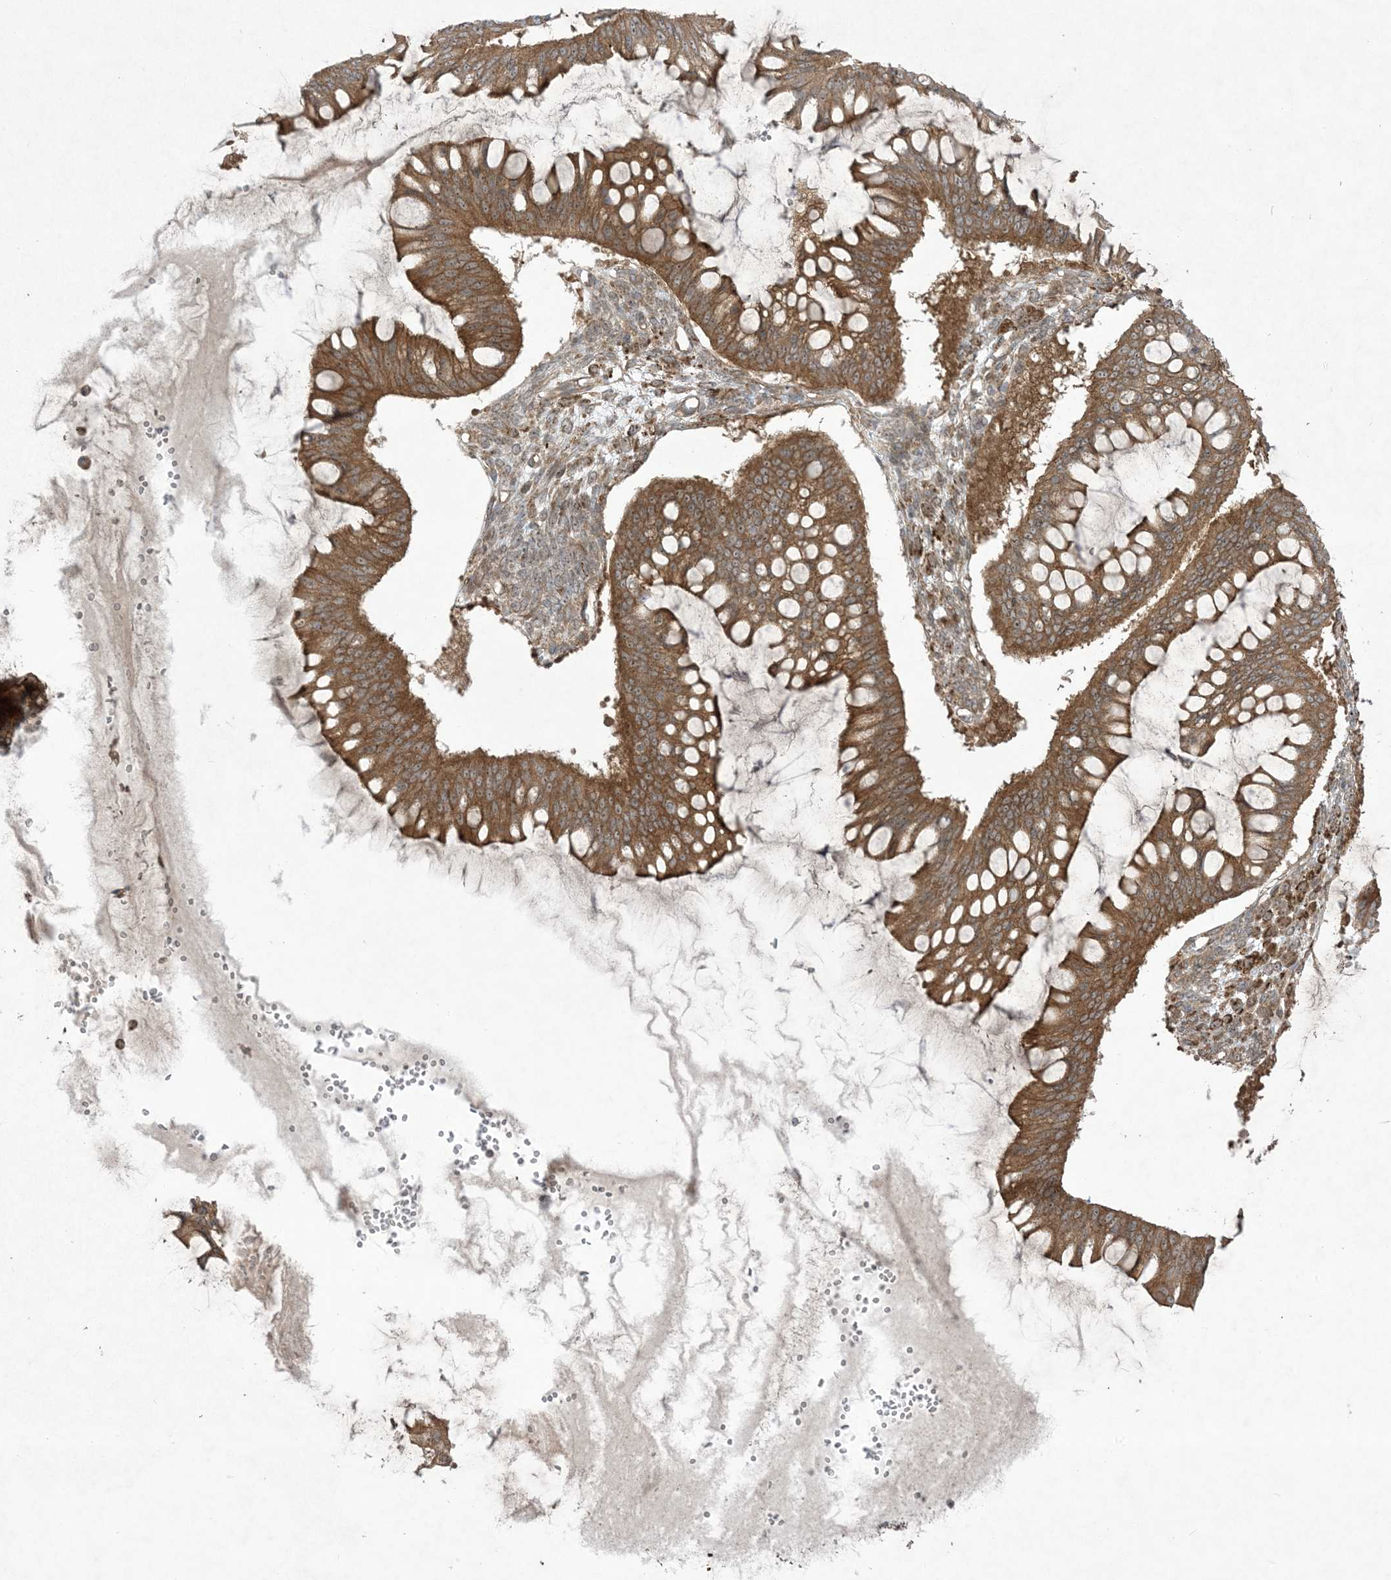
{"staining": {"intensity": "strong", "quantity": ">75%", "location": "cytoplasmic/membranous,nuclear"}, "tissue": "ovarian cancer", "cell_type": "Tumor cells", "image_type": "cancer", "snomed": [{"axis": "morphology", "description": "Cystadenocarcinoma, mucinous, NOS"}, {"axis": "topography", "description": "Ovary"}], "caption": "Immunohistochemical staining of mucinous cystadenocarcinoma (ovarian) demonstrates high levels of strong cytoplasmic/membranous and nuclear protein positivity in about >75% of tumor cells.", "gene": "SOGA3", "patient": {"sex": "female", "age": 73}}